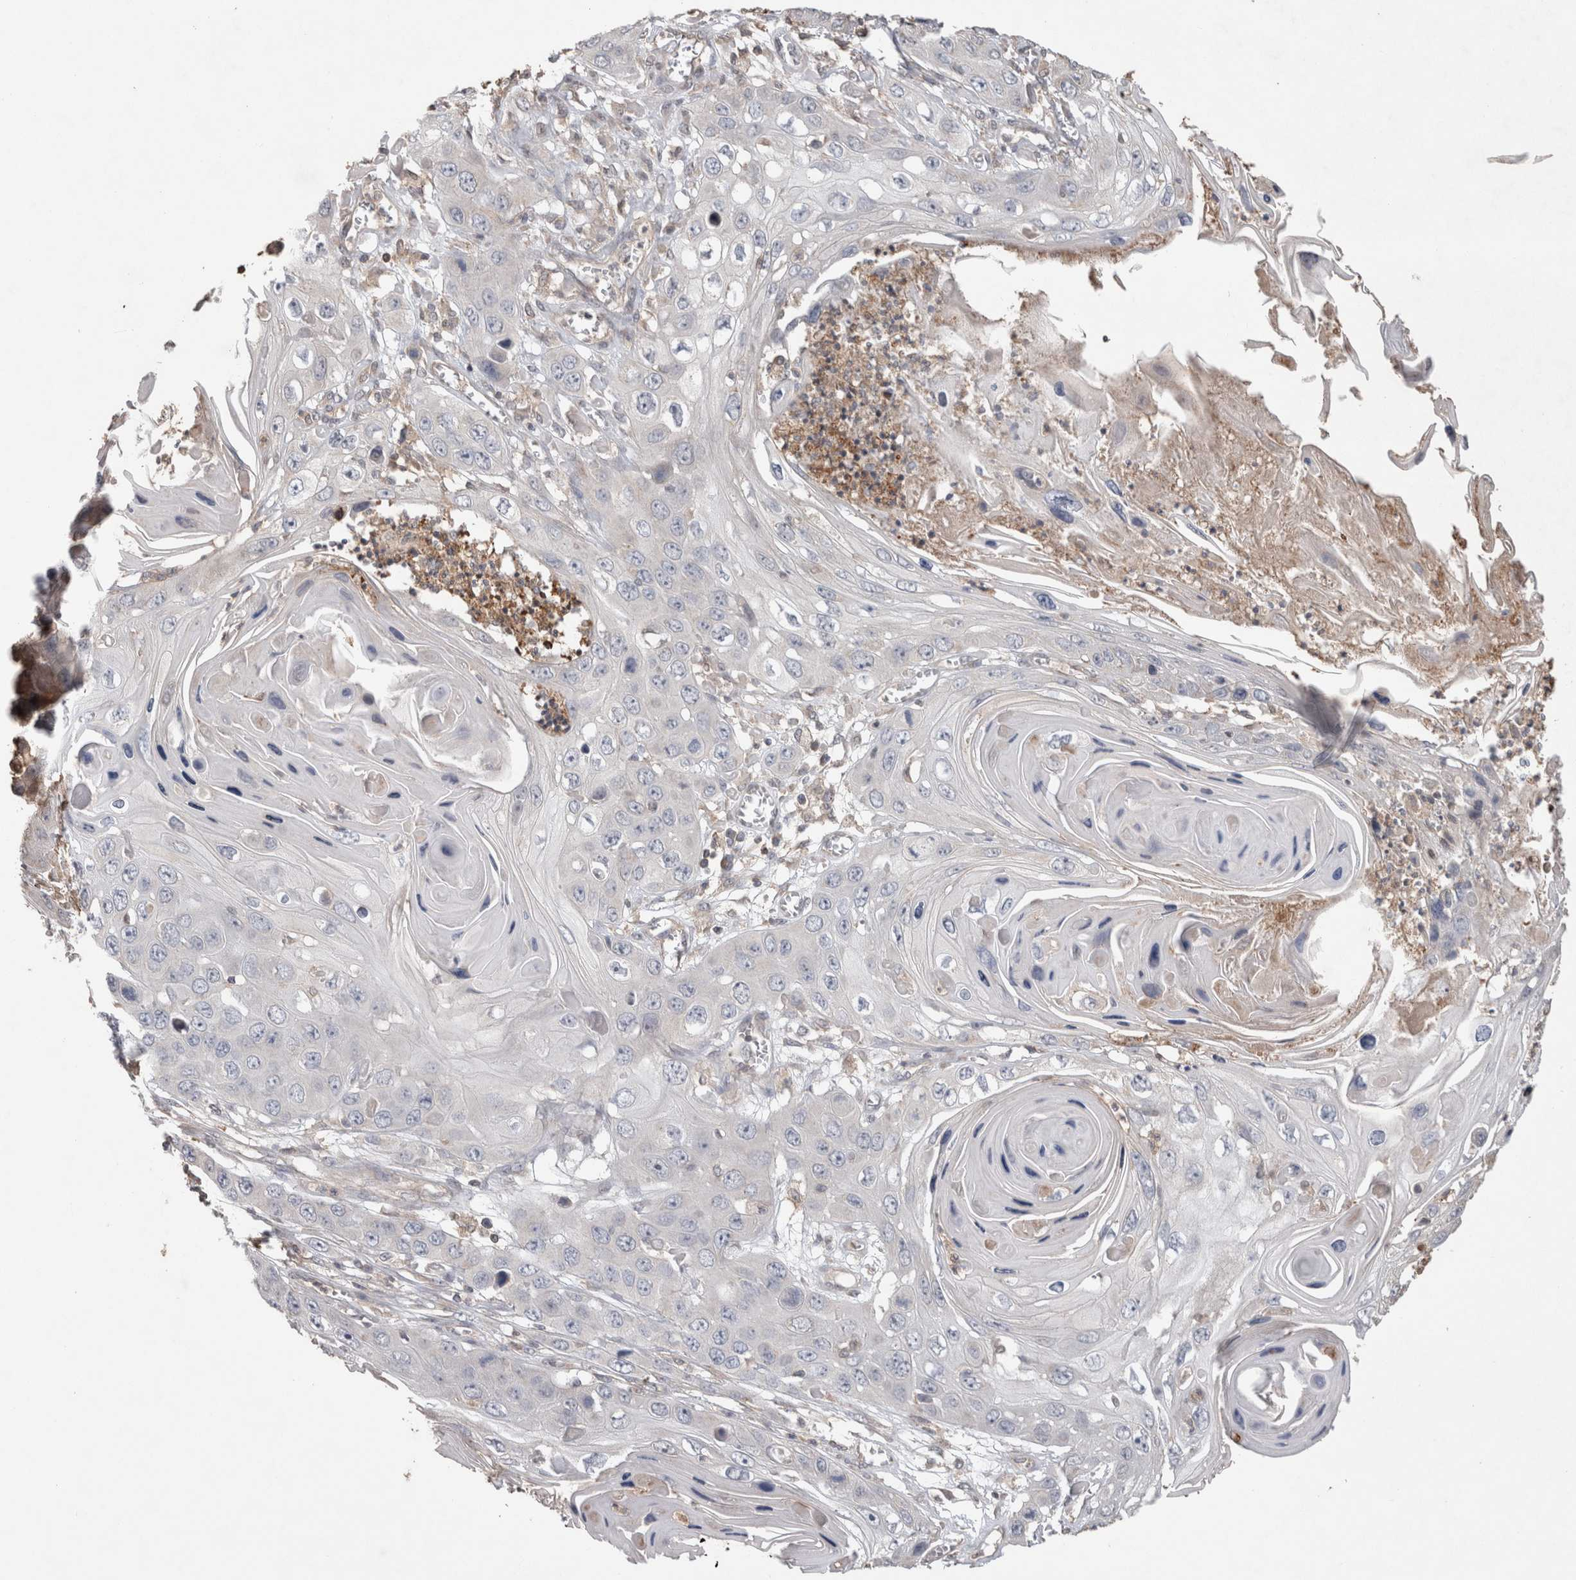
{"staining": {"intensity": "negative", "quantity": "none", "location": "none"}, "tissue": "skin cancer", "cell_type": "Tumor cells", "image_type": "cancer", "snomed": [{"axis": "morphology", "description": "Squamous cell carcinoma, NOS"}, {"axis": "topography", "description": "Skin"}], "caption": "There is no significant positivity in tumor cells of squamous cell carcinoma (skin).", "gene": "TRIM5", "patient": {"sex": "male", "age": 55}}